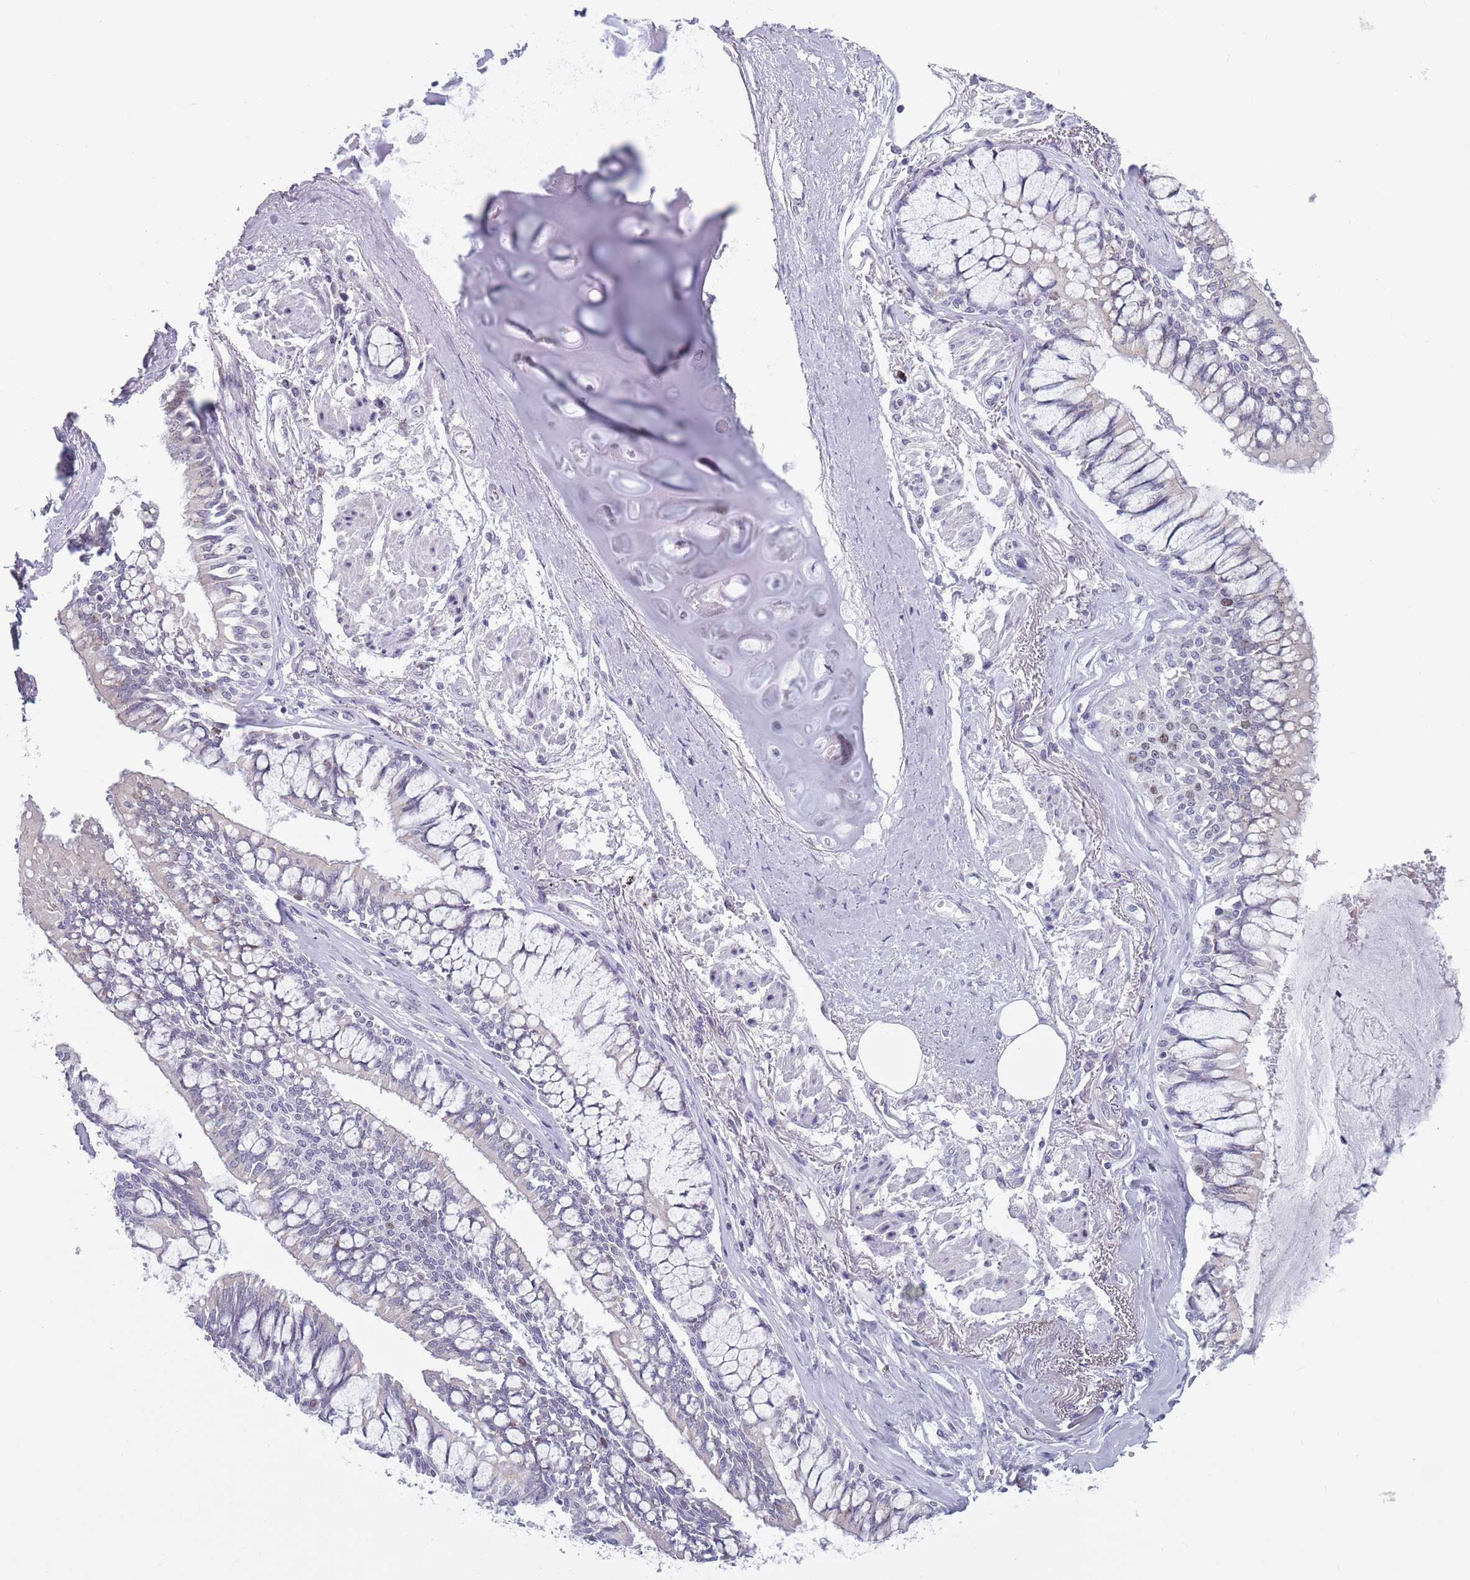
{"staining": {"intensity": "negative", "quantity": "none", "location": "none"}, "tissue": "lung cancer", "cell_type": "Tumor cells", "image_type": "cancer", "snomed": [{"axis": "morphology", "description": "Adenocarcinoma, NOS"}, {"axis": "topography", "description": "Lung"}], "caption": "Immunohistochemistry (IHC) image of neoplastic tissue: human lung cancer (adenocarcinoma) stained with DAB (3,3'-diaminobenzidine) displays no significant protein positivity in tumor cells. (Immunohistochemistry (IHC), brightfield microscopy, high magnification).", "gene": "ZKSCAN2", "patient": {"sex": "male", "age": 67}}